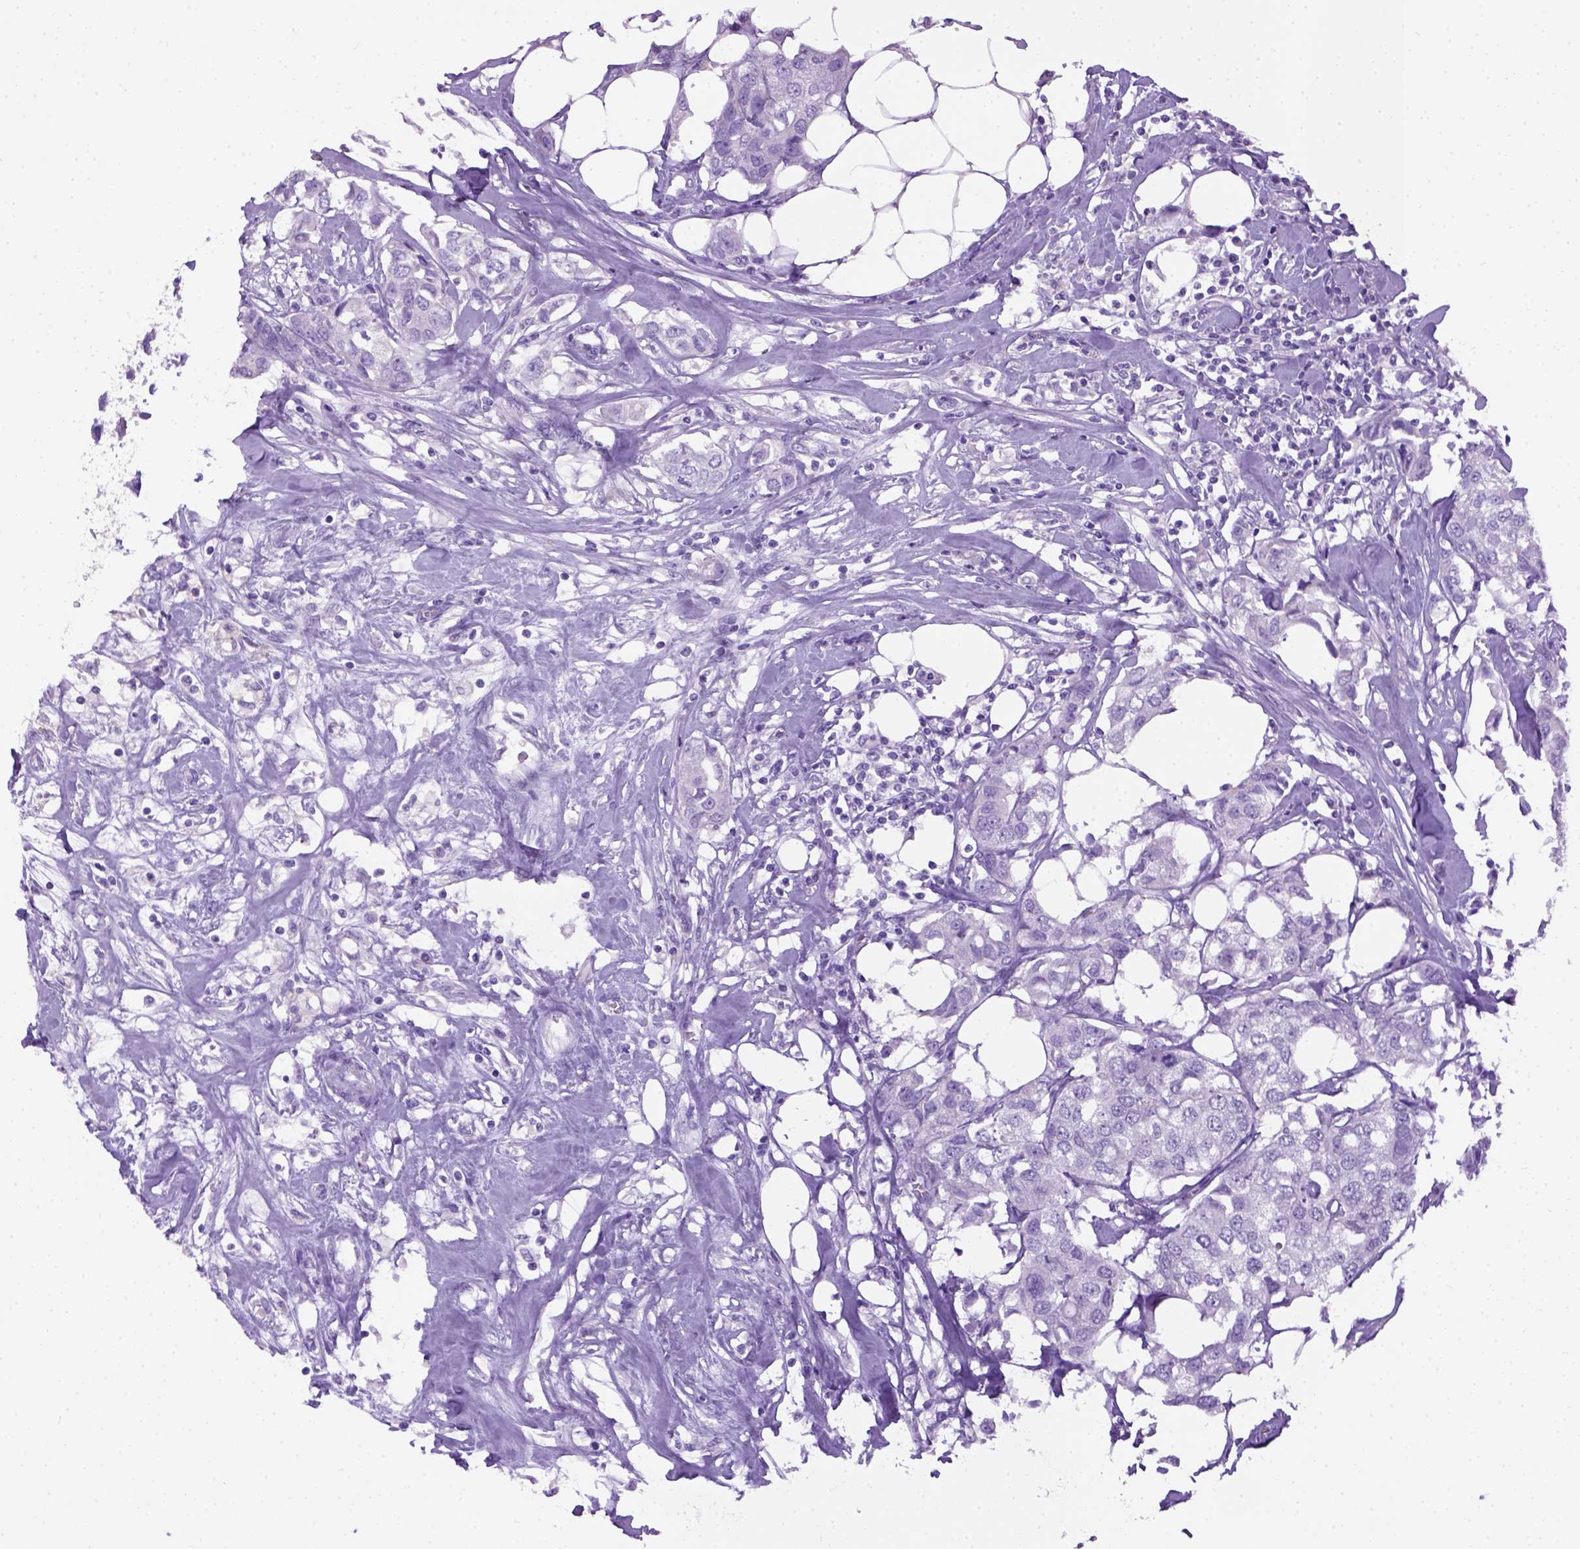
{"staining": {"intensity": "negative", "quantity": "none", "location": "none"}, "tissue": "breast cancer", "cell_type": "Tumor cells", "image_type": "cancer", "snomed": [{"axis": "morphology", "description": "Duct carcinoma"}, {"axis": "topography", "description": "Breast"}], "caption": "DAB (3,3'-diaminobenzidine) immunohistochemical staining of breast cancer (invasive ductal carcinoma) demonstrates no significant staining in tumor cells.", "gene": "CYP24A1", "patient": {"sex": "female", "age": 80}}